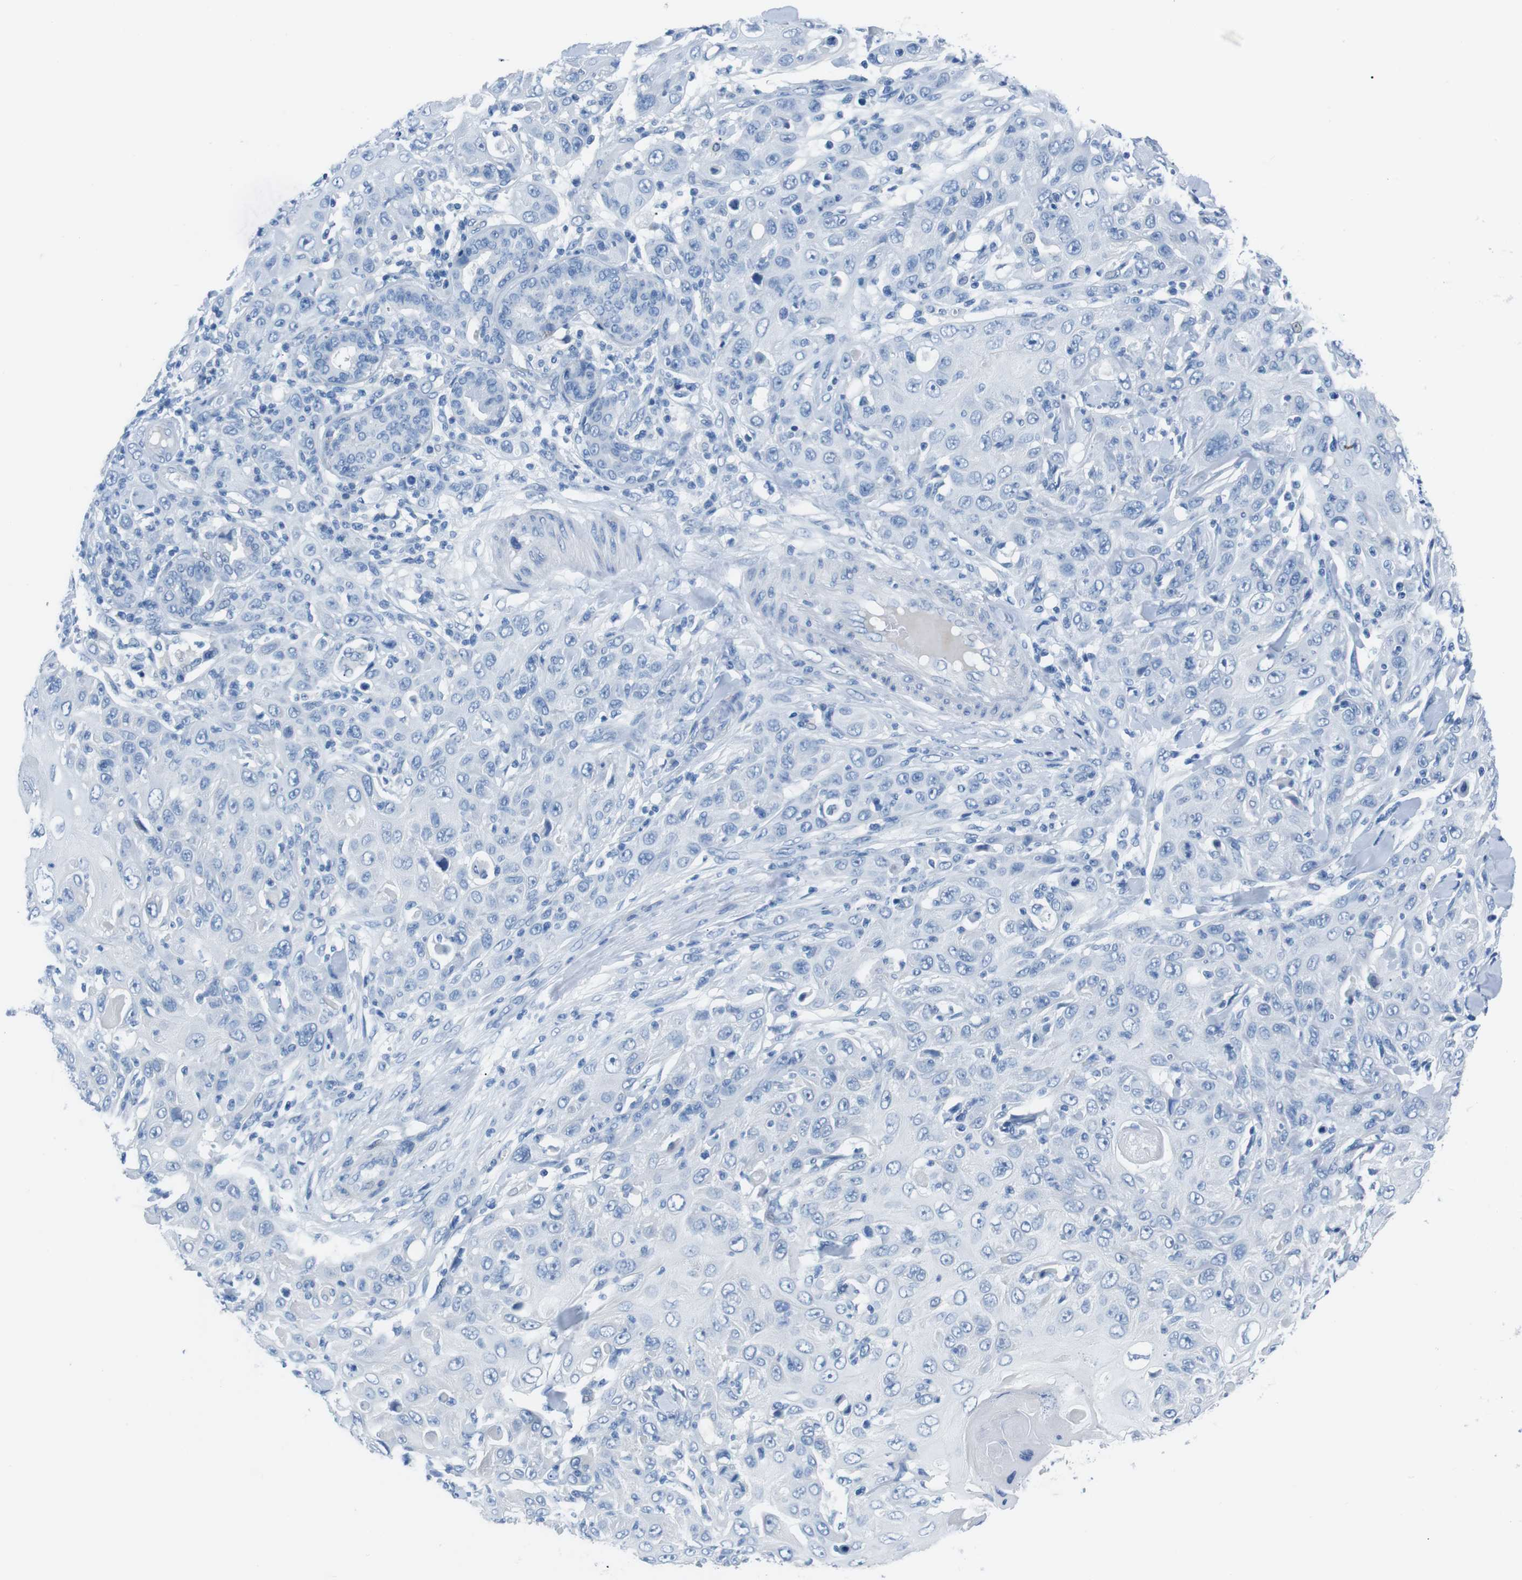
{"staining": {"intensity": "negative", "quantity": "none", "location": "none"}, "tissue": "skin cancer", "cell_type": "Tumor cells", "image_type": "cancer", "snomed": [{"axis": "morphology", "description": "Squamous cell carcinoma, NOS"}, {"axis": "topography", "description": "Skin"}], "caption": "Histopathology image shows no significant protein staining in tumor cells of skin squamous cell carcinoma.", "gene": "MUC2", "patient": {"sex": "female", "age": 88}}